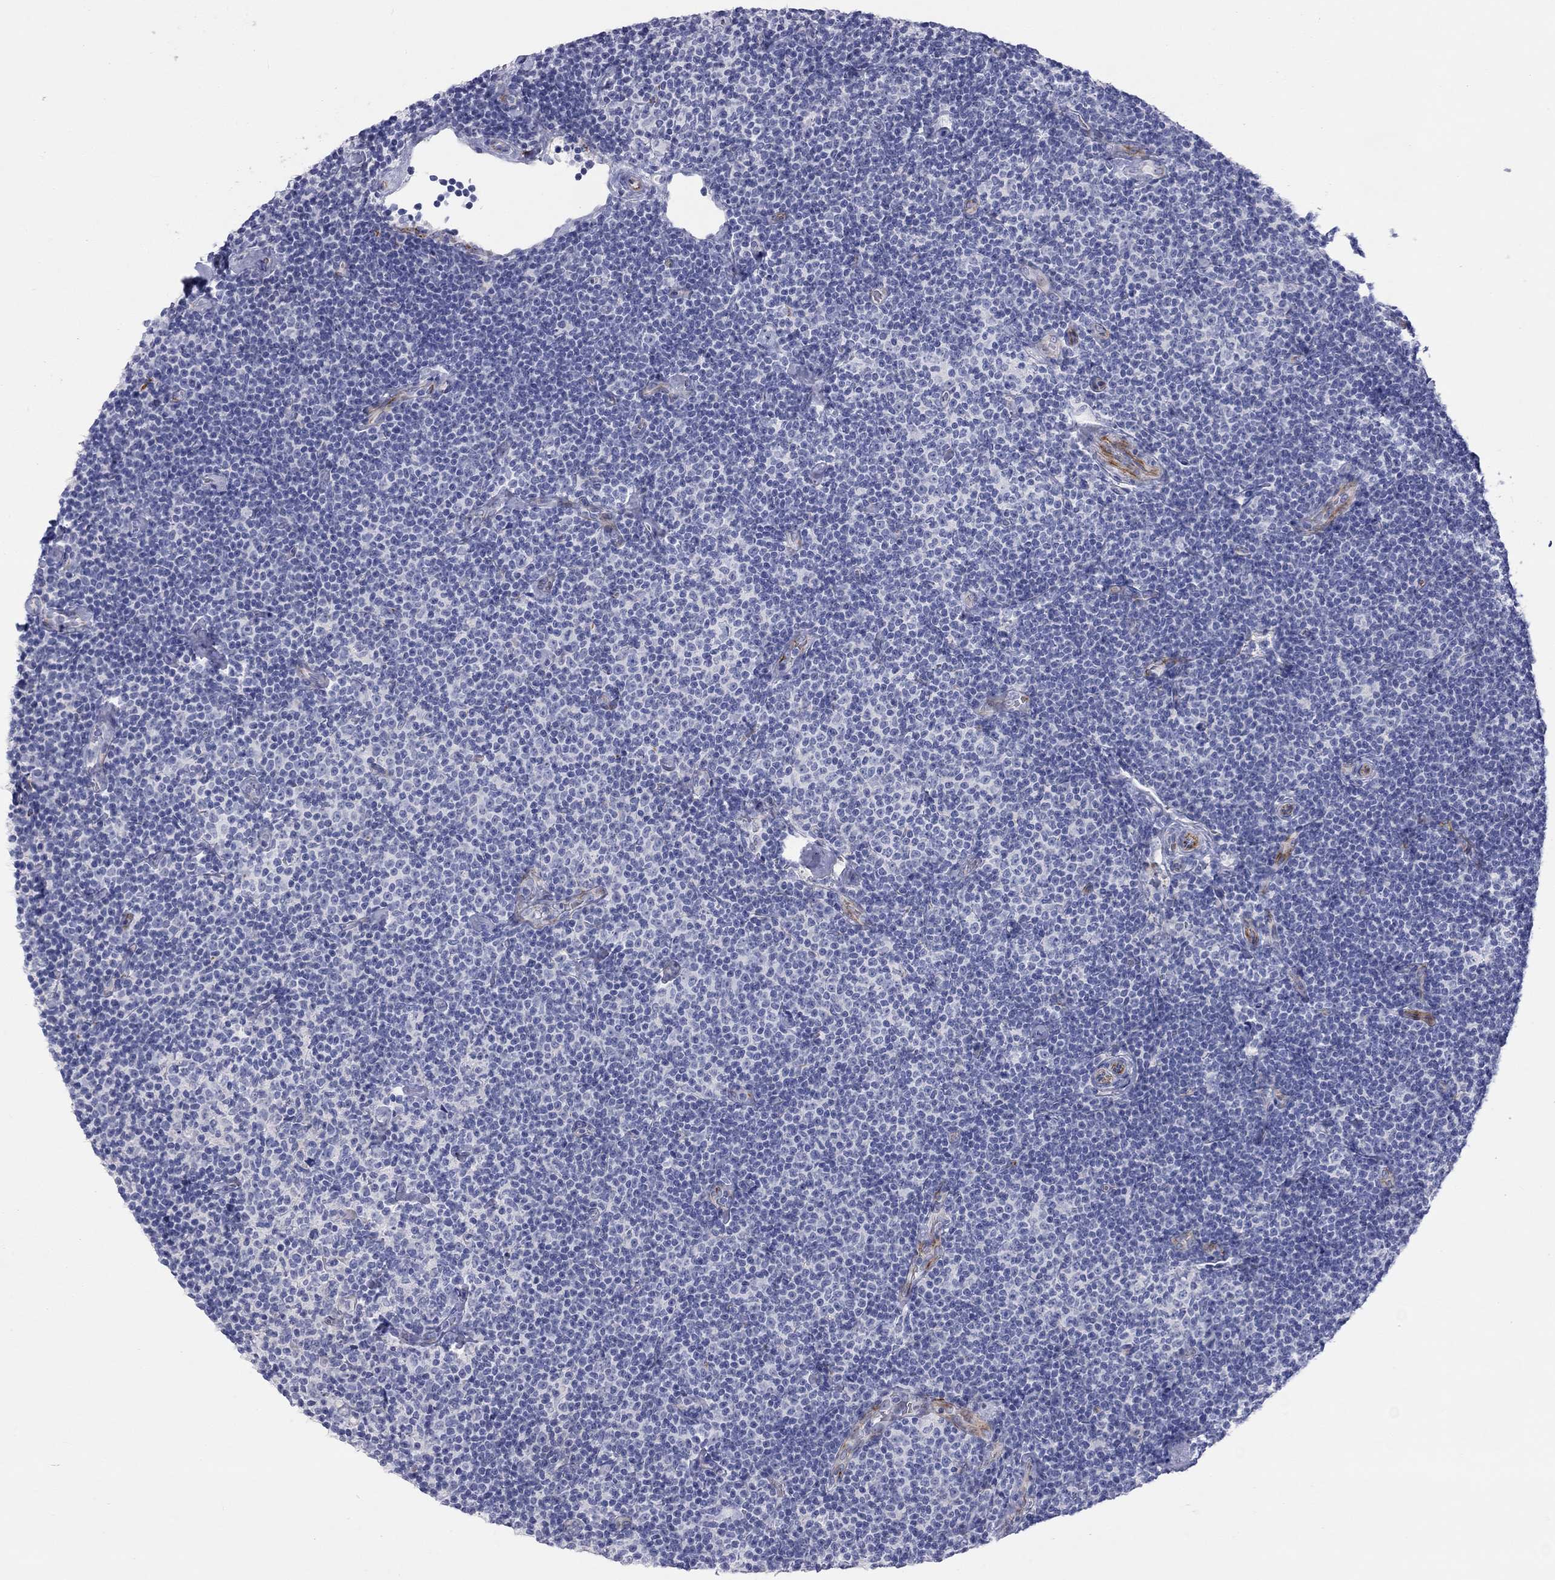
{"staining": {"intensity": "negative", "quantity": "none", "location": "none"}, "tissue": "lymphoma", "cell_type": "Tumor cells", "image_type": "cancer", "snomed": [{"axis": "morphology", "description": "Malignant lymphoma, non-Hodgkin's type, Low grade"}, {"axis": "topography", "description": "Lymph node"}], "caption": "The IHC image has no significant expression in tumor cells of lymphoma tissue.", "gene": "PCDHGC5", "patient": {"sex": "male", "age": 81}}